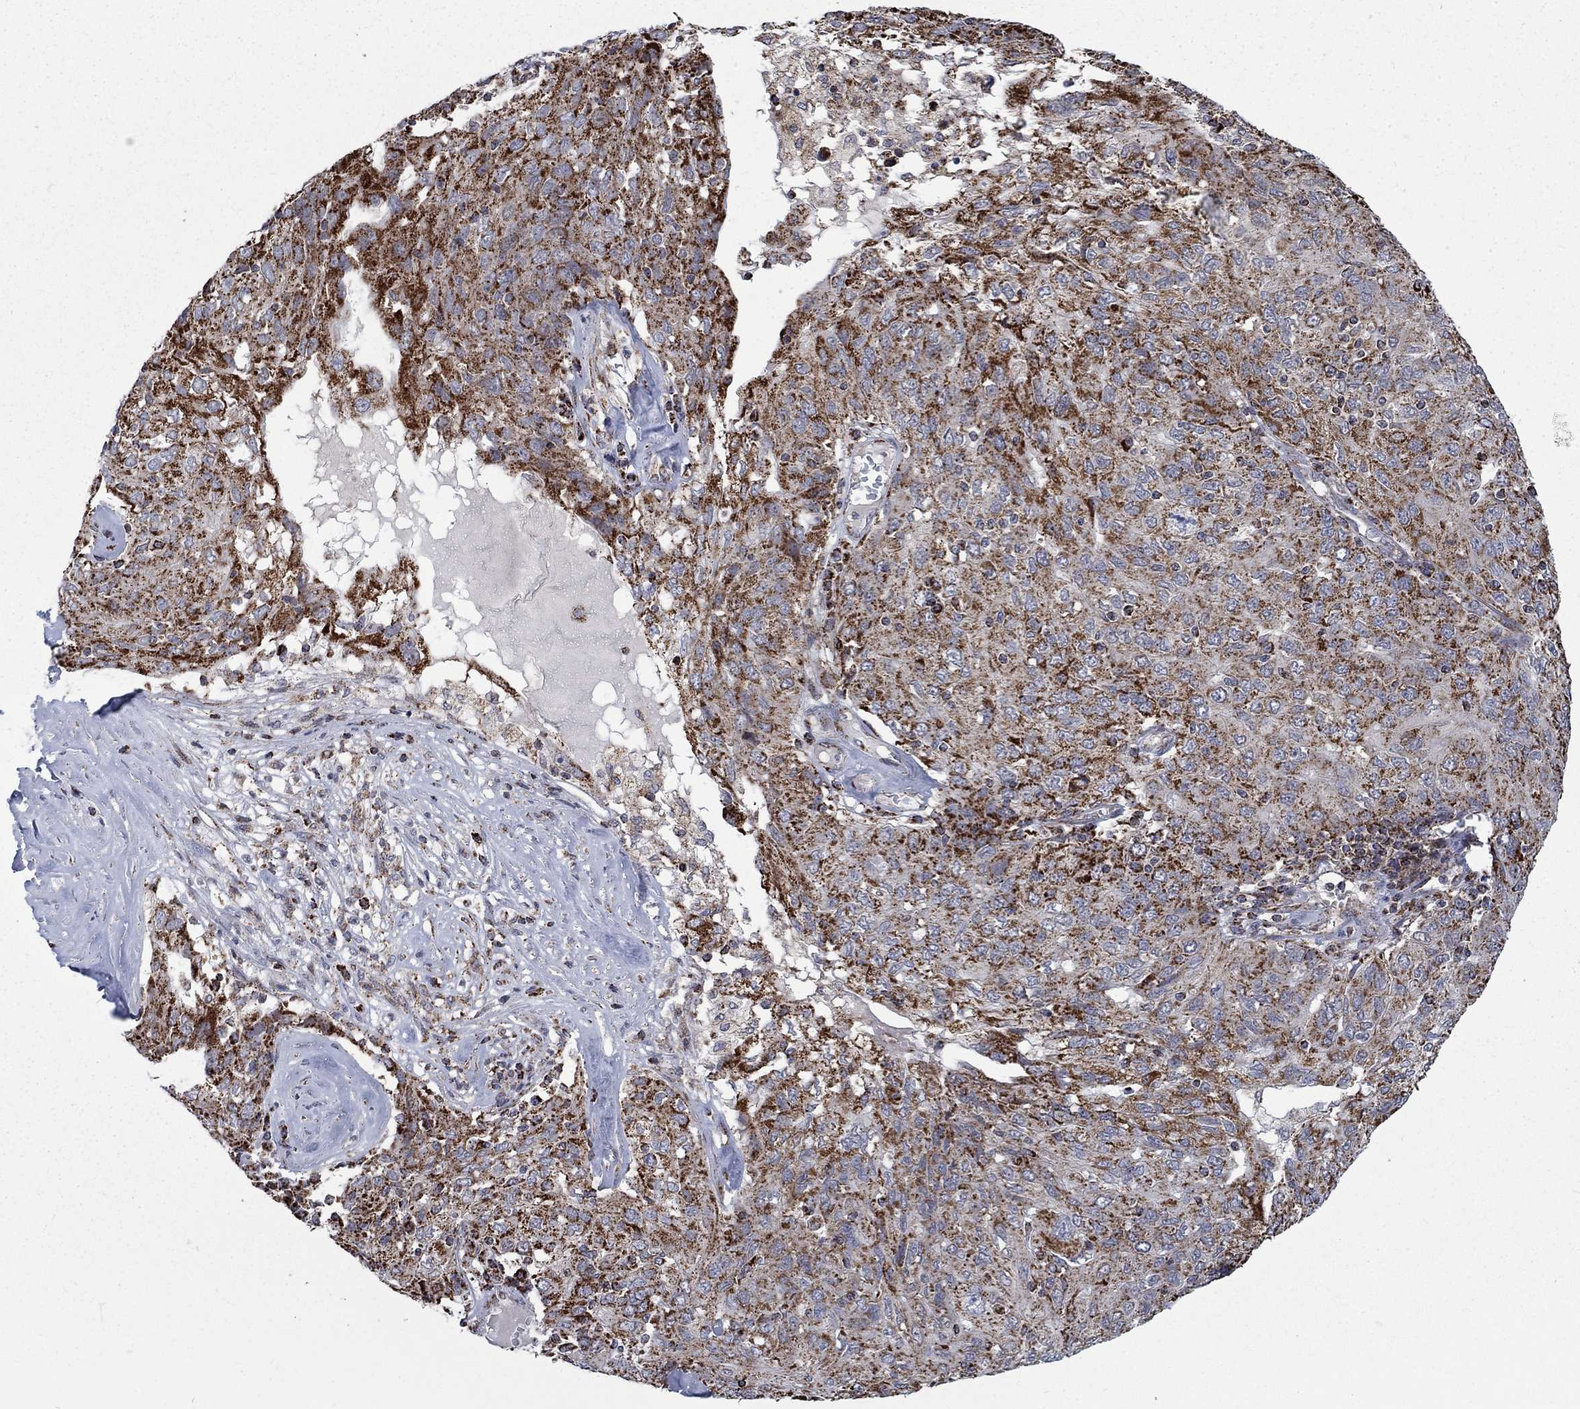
{"staining": {"intensity": "strong", "quantity": ">75%", "location": "cytoplasmic/membranous"}, "tissue": "ovarian cancer", "cell_type": "Tumor cells", "image_type": "cancer", "snomed": [{"axis": "morphology", "description": "Carcinoma, endometroid"}, {"axis": "topography", "description": "Ovary"}], "caption": "Strong cytoplasmic/membranous protein positivity is present in approximately >75% of tumor cells in ovarian cancer (endometroid carcinoma).", "gene": "MOAP1", "patient": {"sex": "female", "age": 50}}